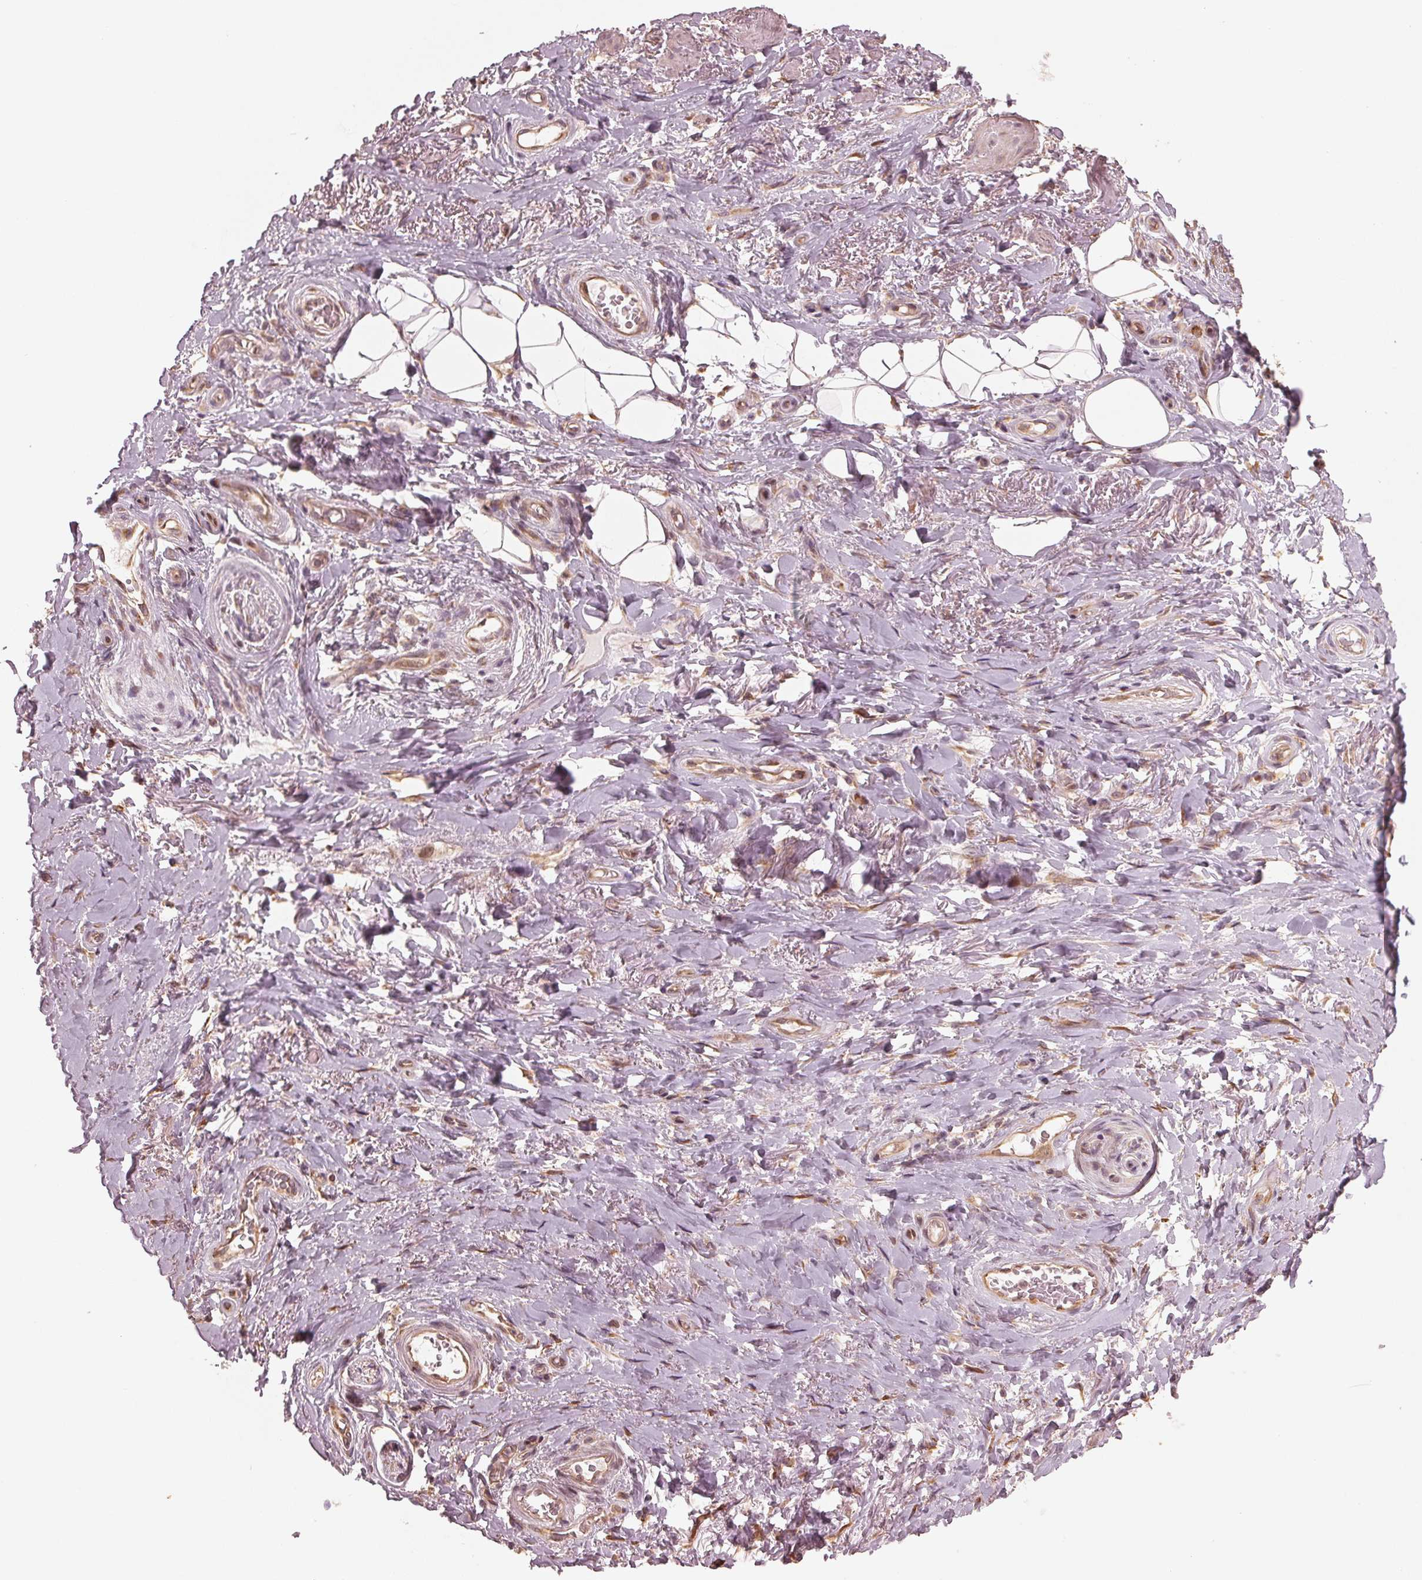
{"staining": {"intensity": "negative", "quantity": "none", "location": "none"}, "tissue": "adipose tissue", "cell_type": "Adipocytes", "image_type": "normal", "snomed": [{"axis": "morphology", "description": "Normal tissue, NOS"}, {"axis": "topography", "description": "Anal"}, {"axis": "topography", "description": "Peripheral nerve tissue"}], "caption": "Protein analysis of normal adipose tissue demonstrates no significant expression in adipocytes. (Stains: DAB (3,3'-diaminobenzidine) immunohistochemistry (IHC) with hematoxylin counter stain, Microscopy: brightfield microscopy at high magnification).", "gene": "CMIP", "patient": {"sex": "male", "age": 53}}